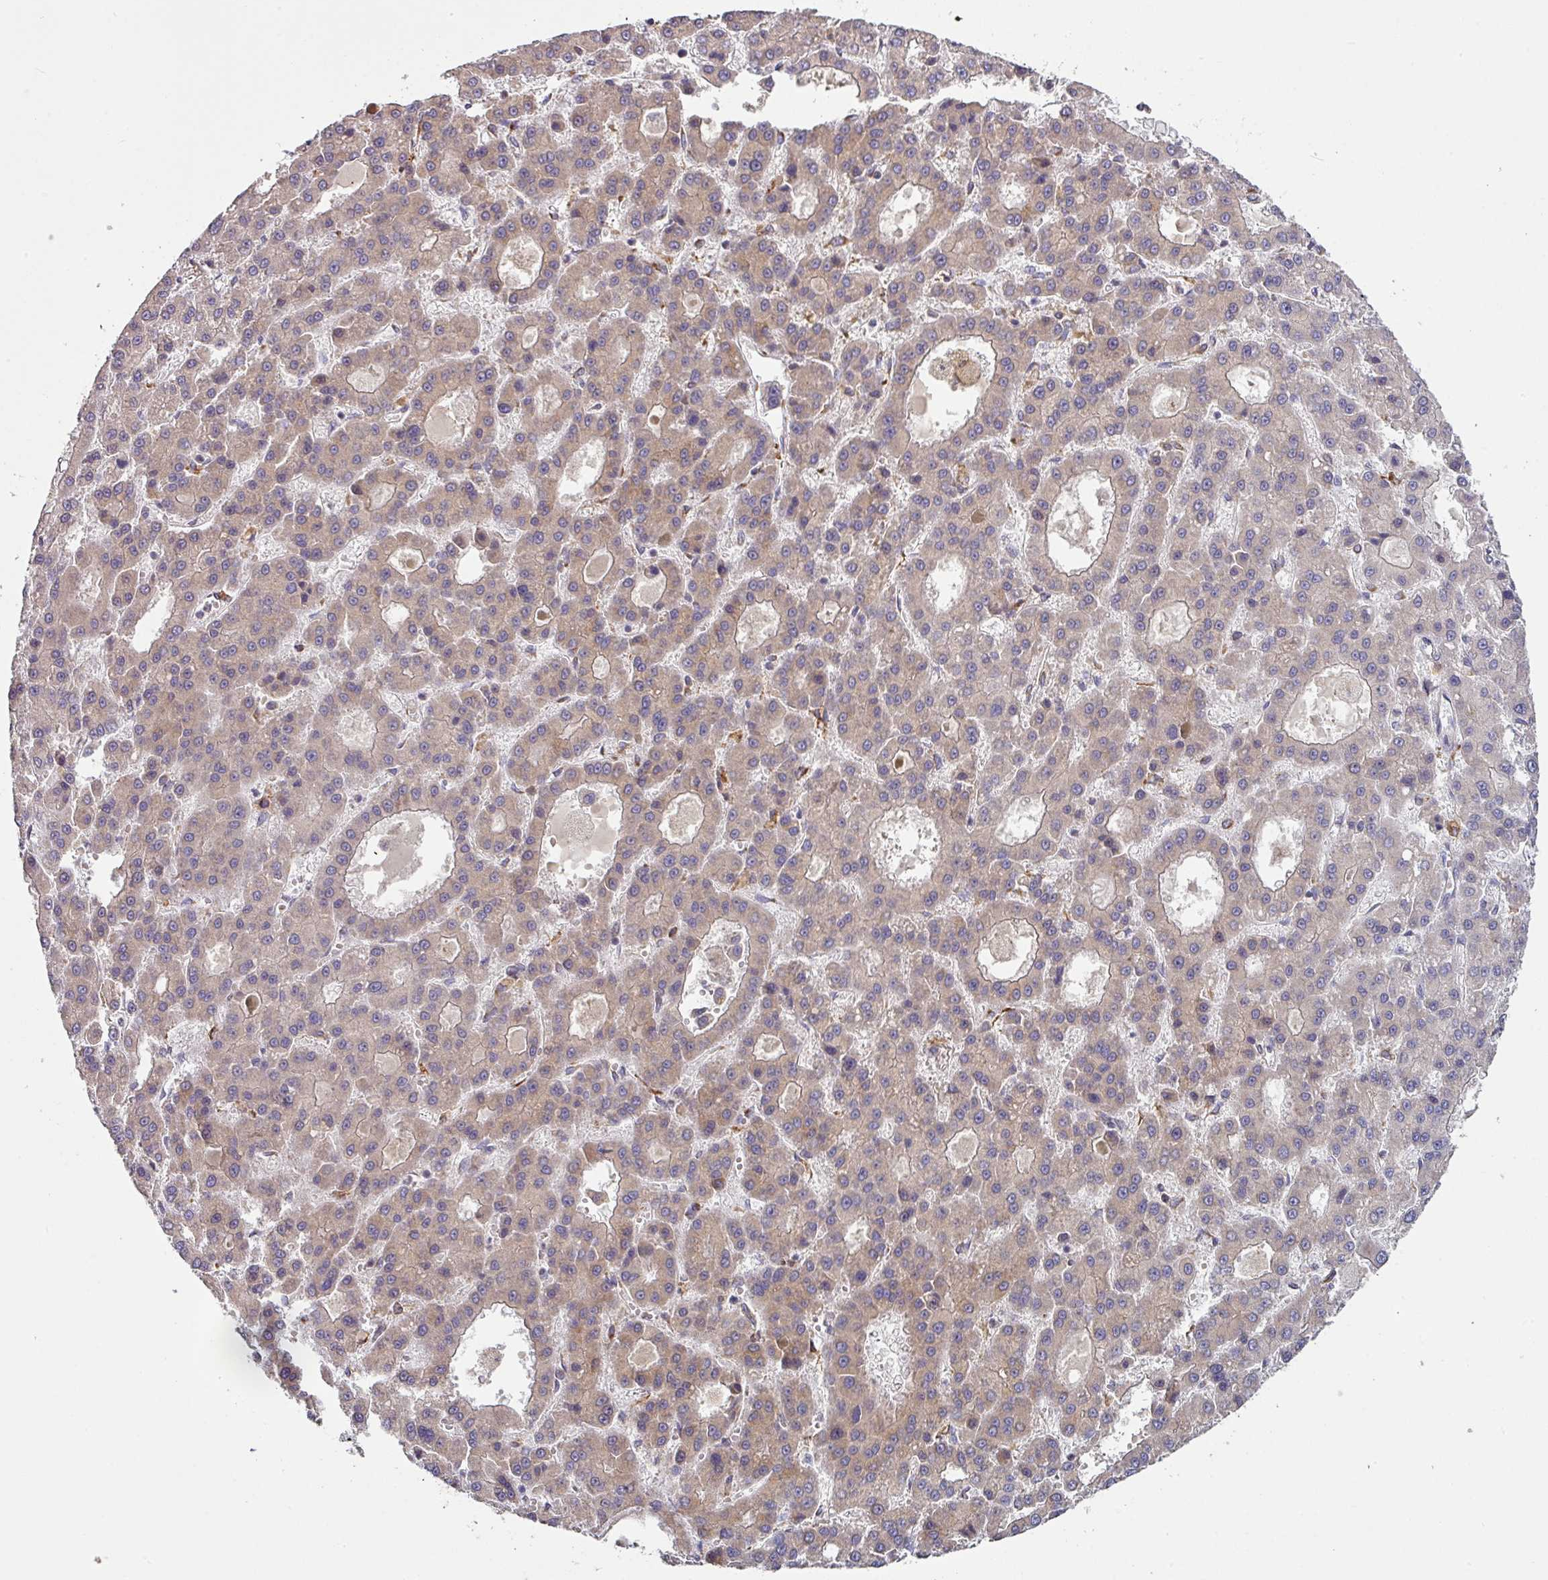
{"staining": {"intensity": "weak", "quantity": ">75%", "location": "cytoplasmic/membranous"}, "tissue": "liver cancer", "cell_type": "Tumor cells", "image_type": "cancer", "snomed": [{"axis": "morphology", "description": "Carcinoma, Hepatocellular, NOS"}, {"axis": "topography", "description": "Liver"}], "caption": "Liver cancer (hepatocellular carcinoma) stained with DAB (3,3'-diaminobenzidine) immunohistochemistry (IHC) shows low levels of weak cytoplasmic/membranous staining in about >75% of tumor cells.", "gene": "ZNF268", "patient": {"sex": "male", "age": 70}}